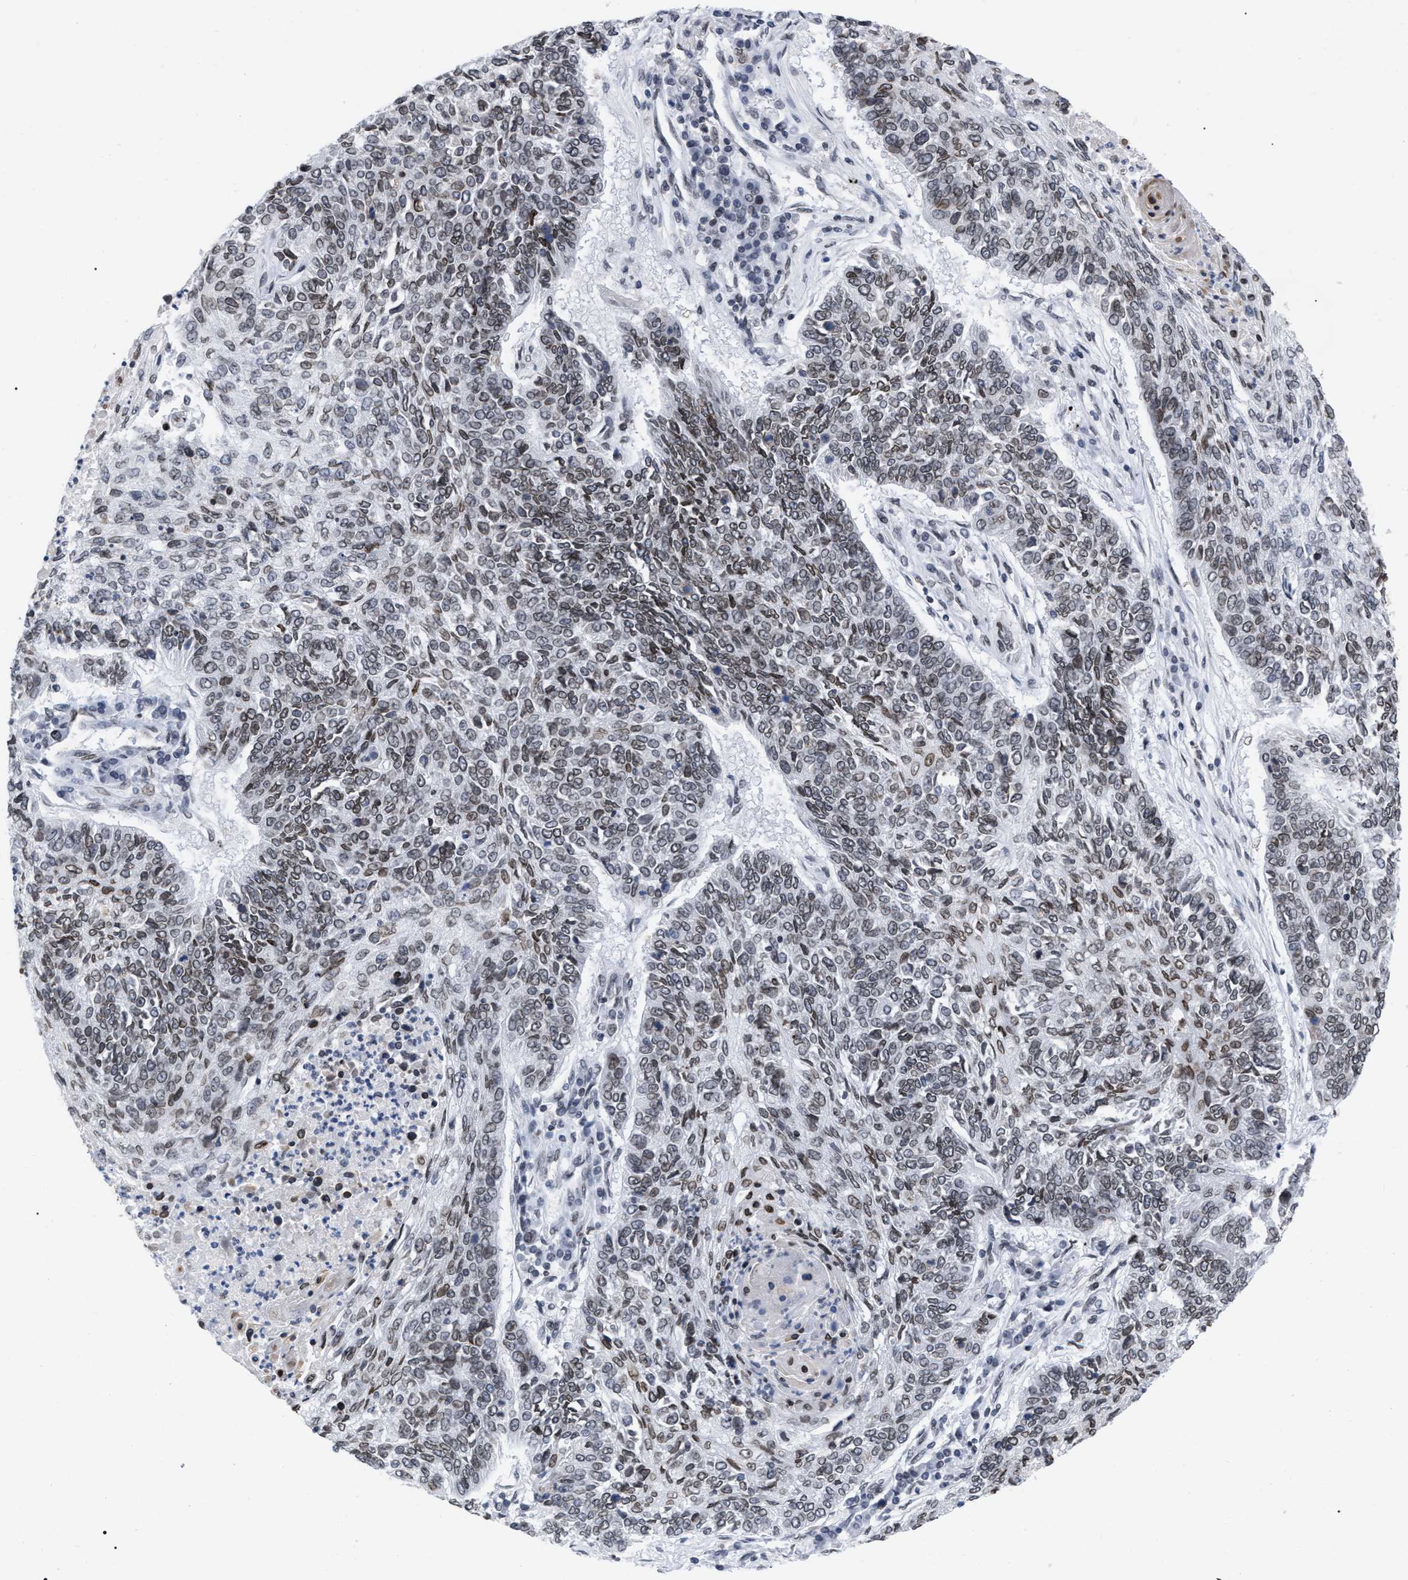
{"staining": {"intensity": "moderate", "quantity": "25%-75%", "location": "cytoplasmic/membranous,nuclear"}, "tissue": "lung cancer", "cell_type": "Tumor cells", "image_type": "cancer", "snomed": [{"axis": "morphology", "description": "Normal tissue, NOS"}, {"axis": "morphology", "description": "Squamous cell carcinoma, NOS"}, {"axis": "topography", "description": "Cartilage tissue"}, {"axis": "topography", "description": "Bronchus"}, {"axis": "topography", "description": "Lung"}], "caption": "High-magnification brightfield microscopy of lung cancer stained with DAB (brown) and counterstained with hematoxylin (blue). tumor cells exhibit moderate cytoplasmic/membranous and nuclear positivity is present in about25%-75% of cells.", "gene": "TPR", "patient": {"sex": "female", "age": 49}}